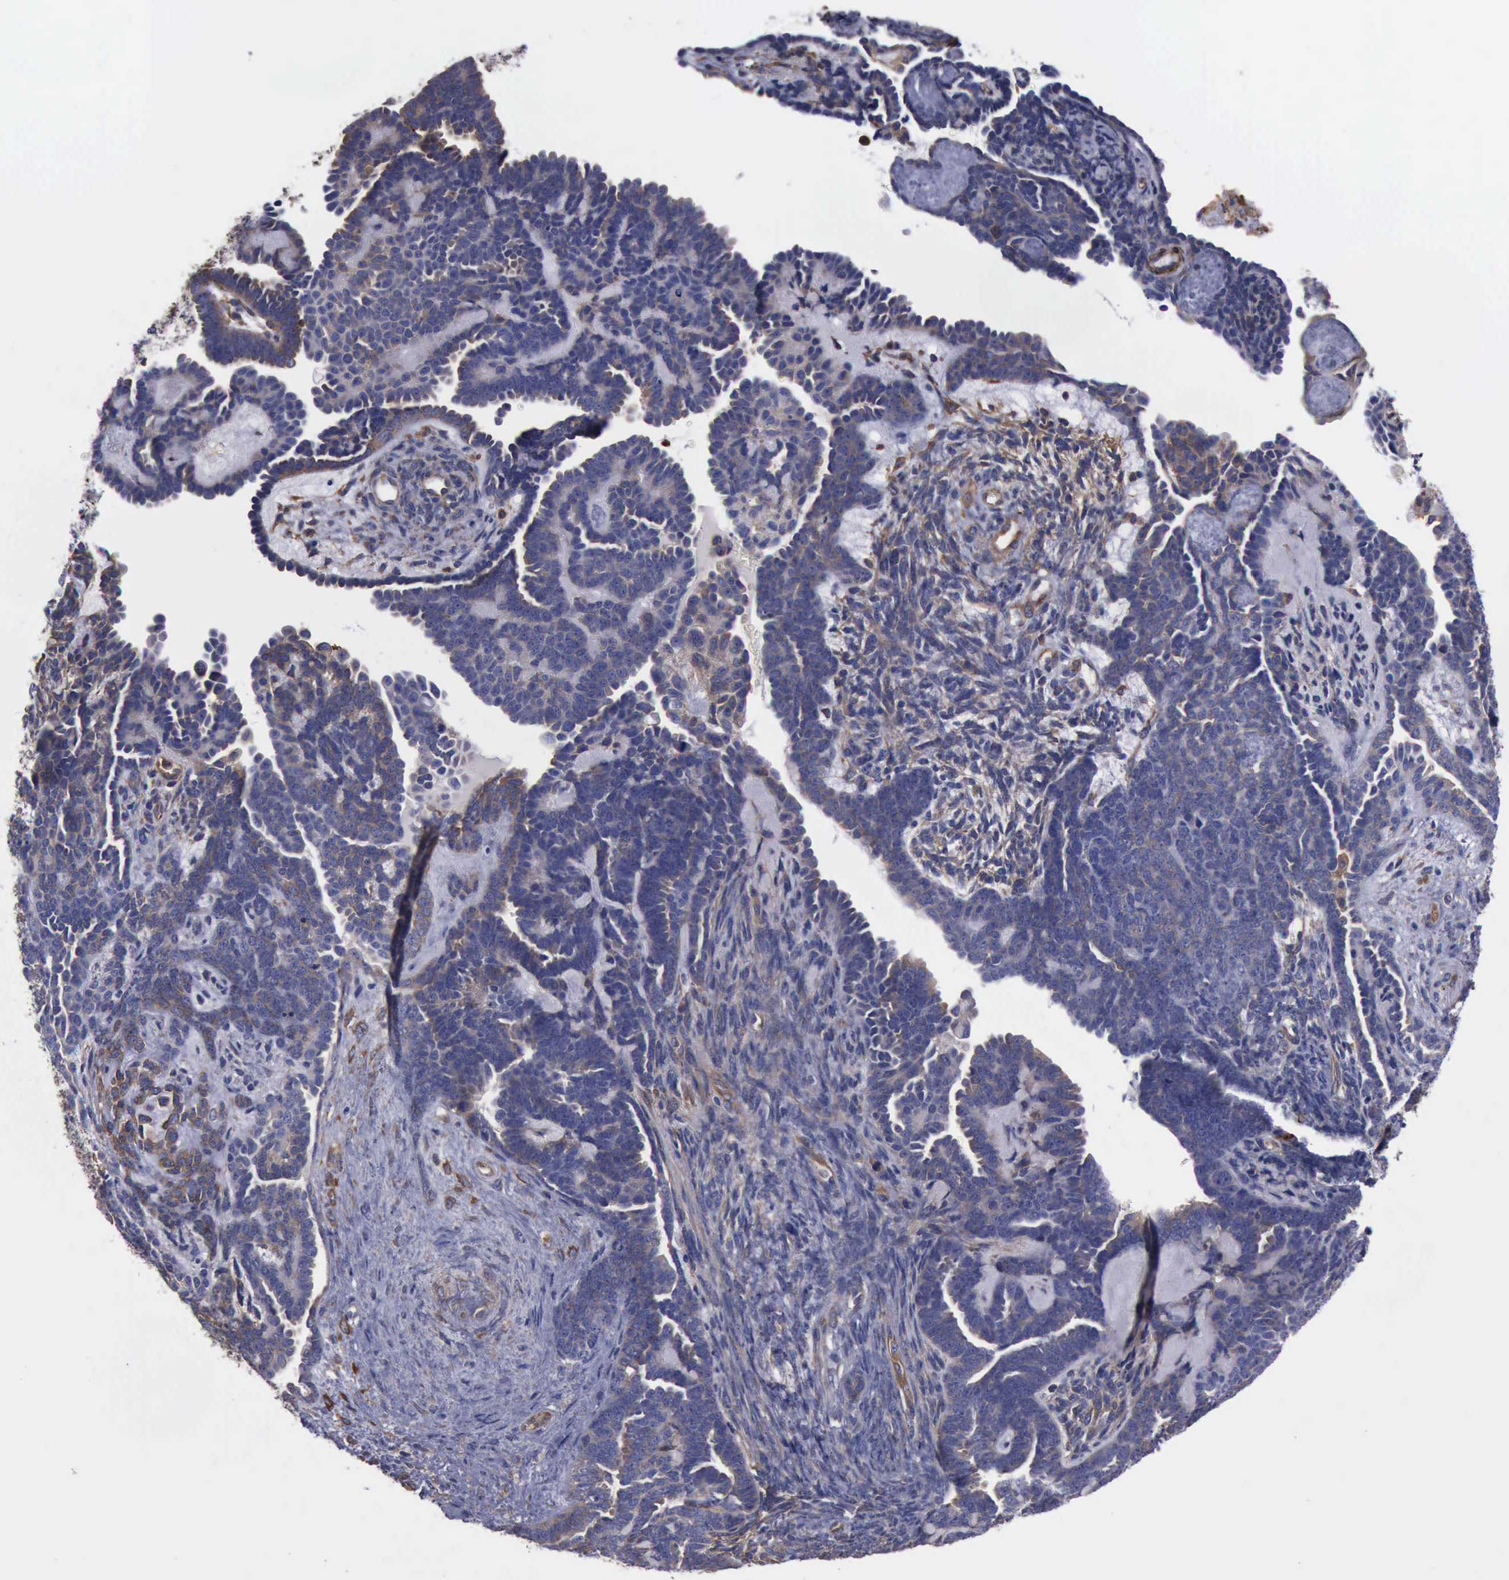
{"staining": {"intensity": "moderate", "quantity": "25%-75%", "location": "cytoplasmic/membranous"}, "tissue": "endometrial cancer", "cell_type": "Tumor cells", "image_type": "cancer", "snomed": [{"axis": "morphology", "description": "Neoplasm, malignant, NOS"}, {"axis": "topography", "description": "Endometrium"}], "caption": "Brown immunohistochemical staining in endometrial cancer (malignant neoplasm) demonstrates moderate cytoplasmic/membranous expression in approximately 25%-75% of tumor cells. The protein is stained brown, and the nuclei are stained in blue (DAB (3,3'-diaminobenzidine) IHC with brightfield microscopy, high magnification).", "gene": "FLNA", "patient": {"sex": "female", "age": 74}}